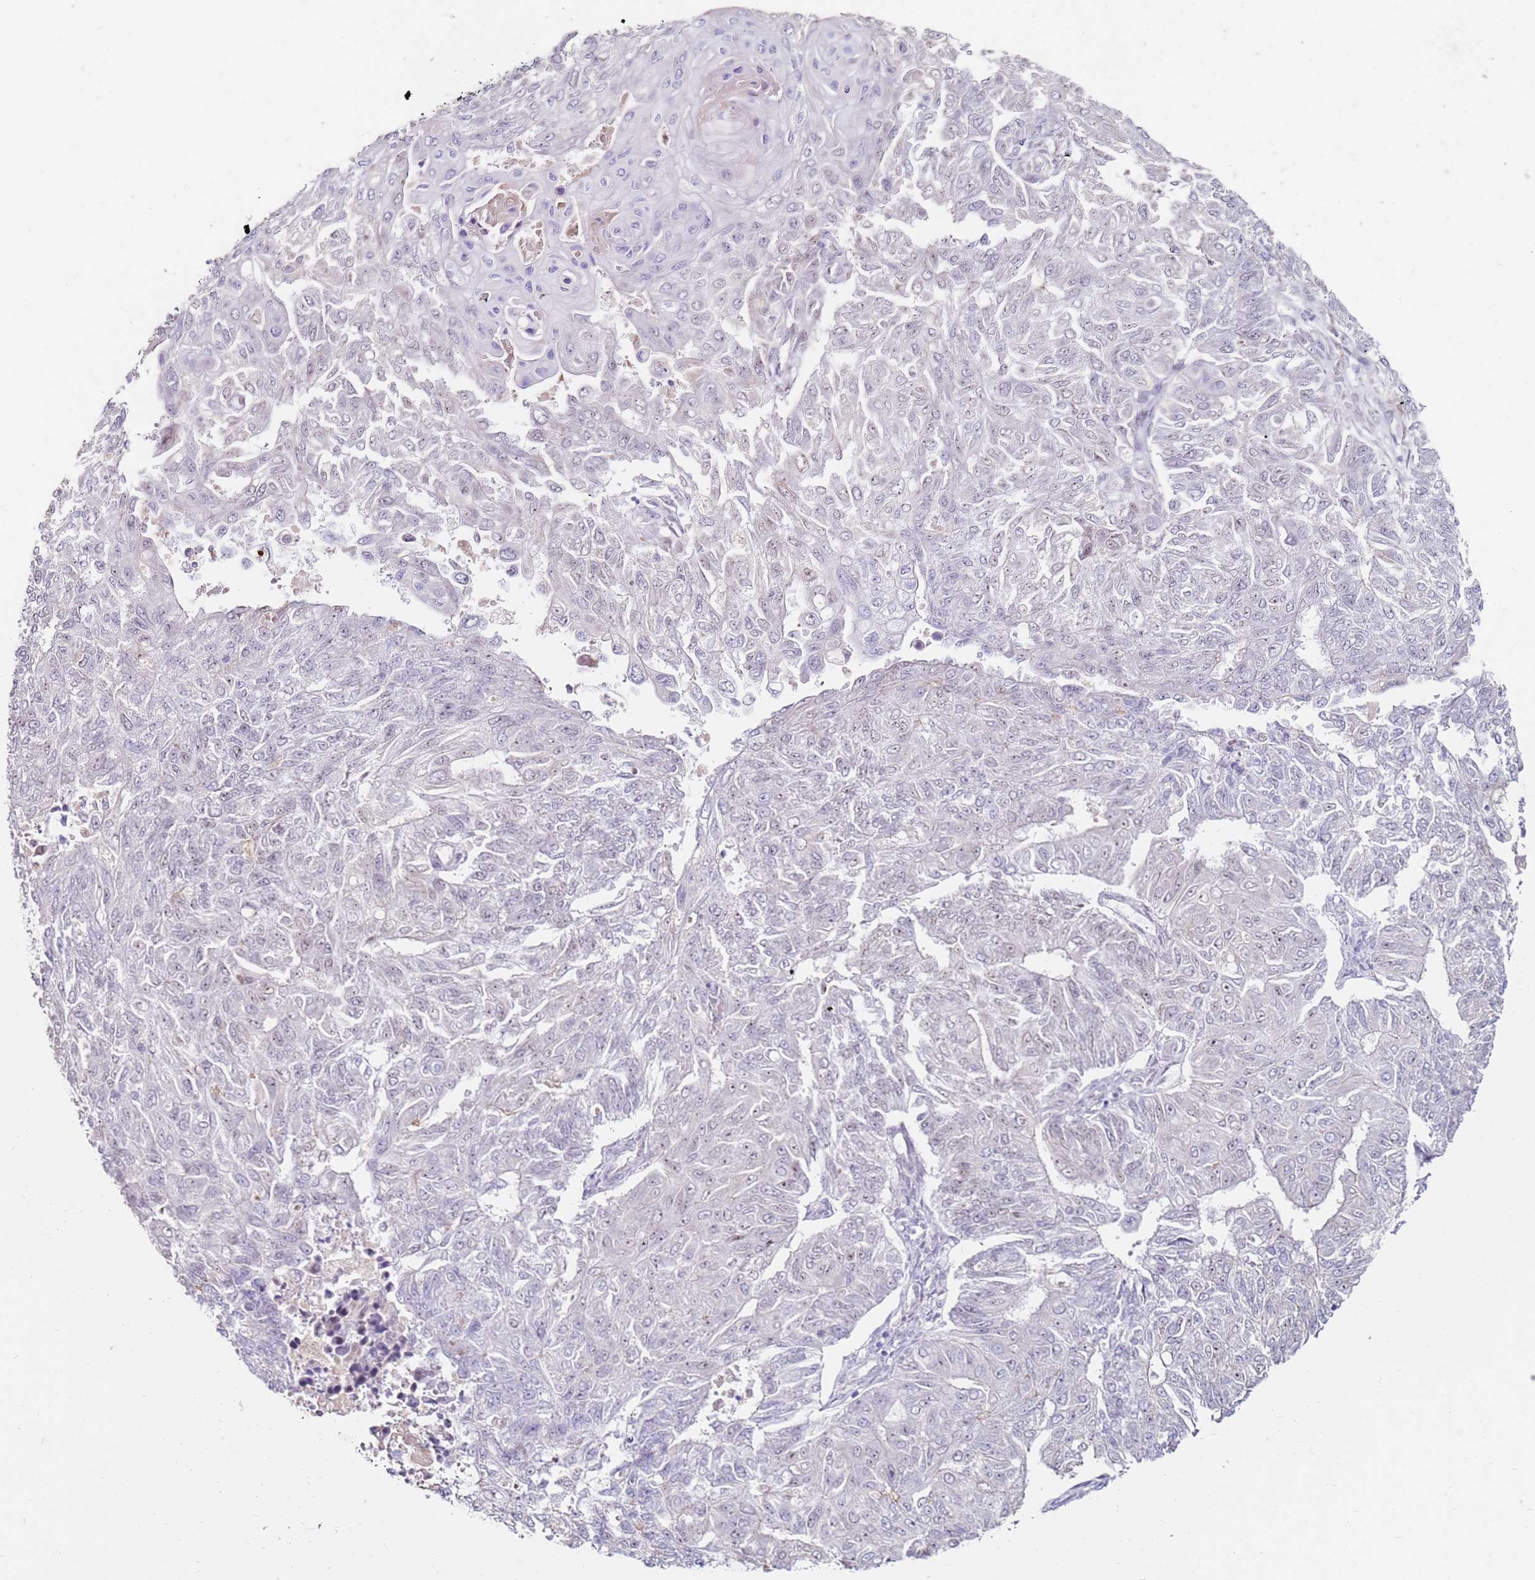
{"staining": {"intensity": "negative", "quantity": "none", "location": "none"}, "tissue": "endometrial cancer", "cell_type": "Tumor cells", "image_type": "cancer", "snomed": [{"axis": "morphology", "description": "Adenocarcinoma, NOS"}, {"axis": "topography", "description": "Endometrium"}], "caption": "Micrograph shows no significant protein expression in tumor cells of endometrial cancer.", "gene": "RARS2", "patient": {"sex": "female", "age": 32}}